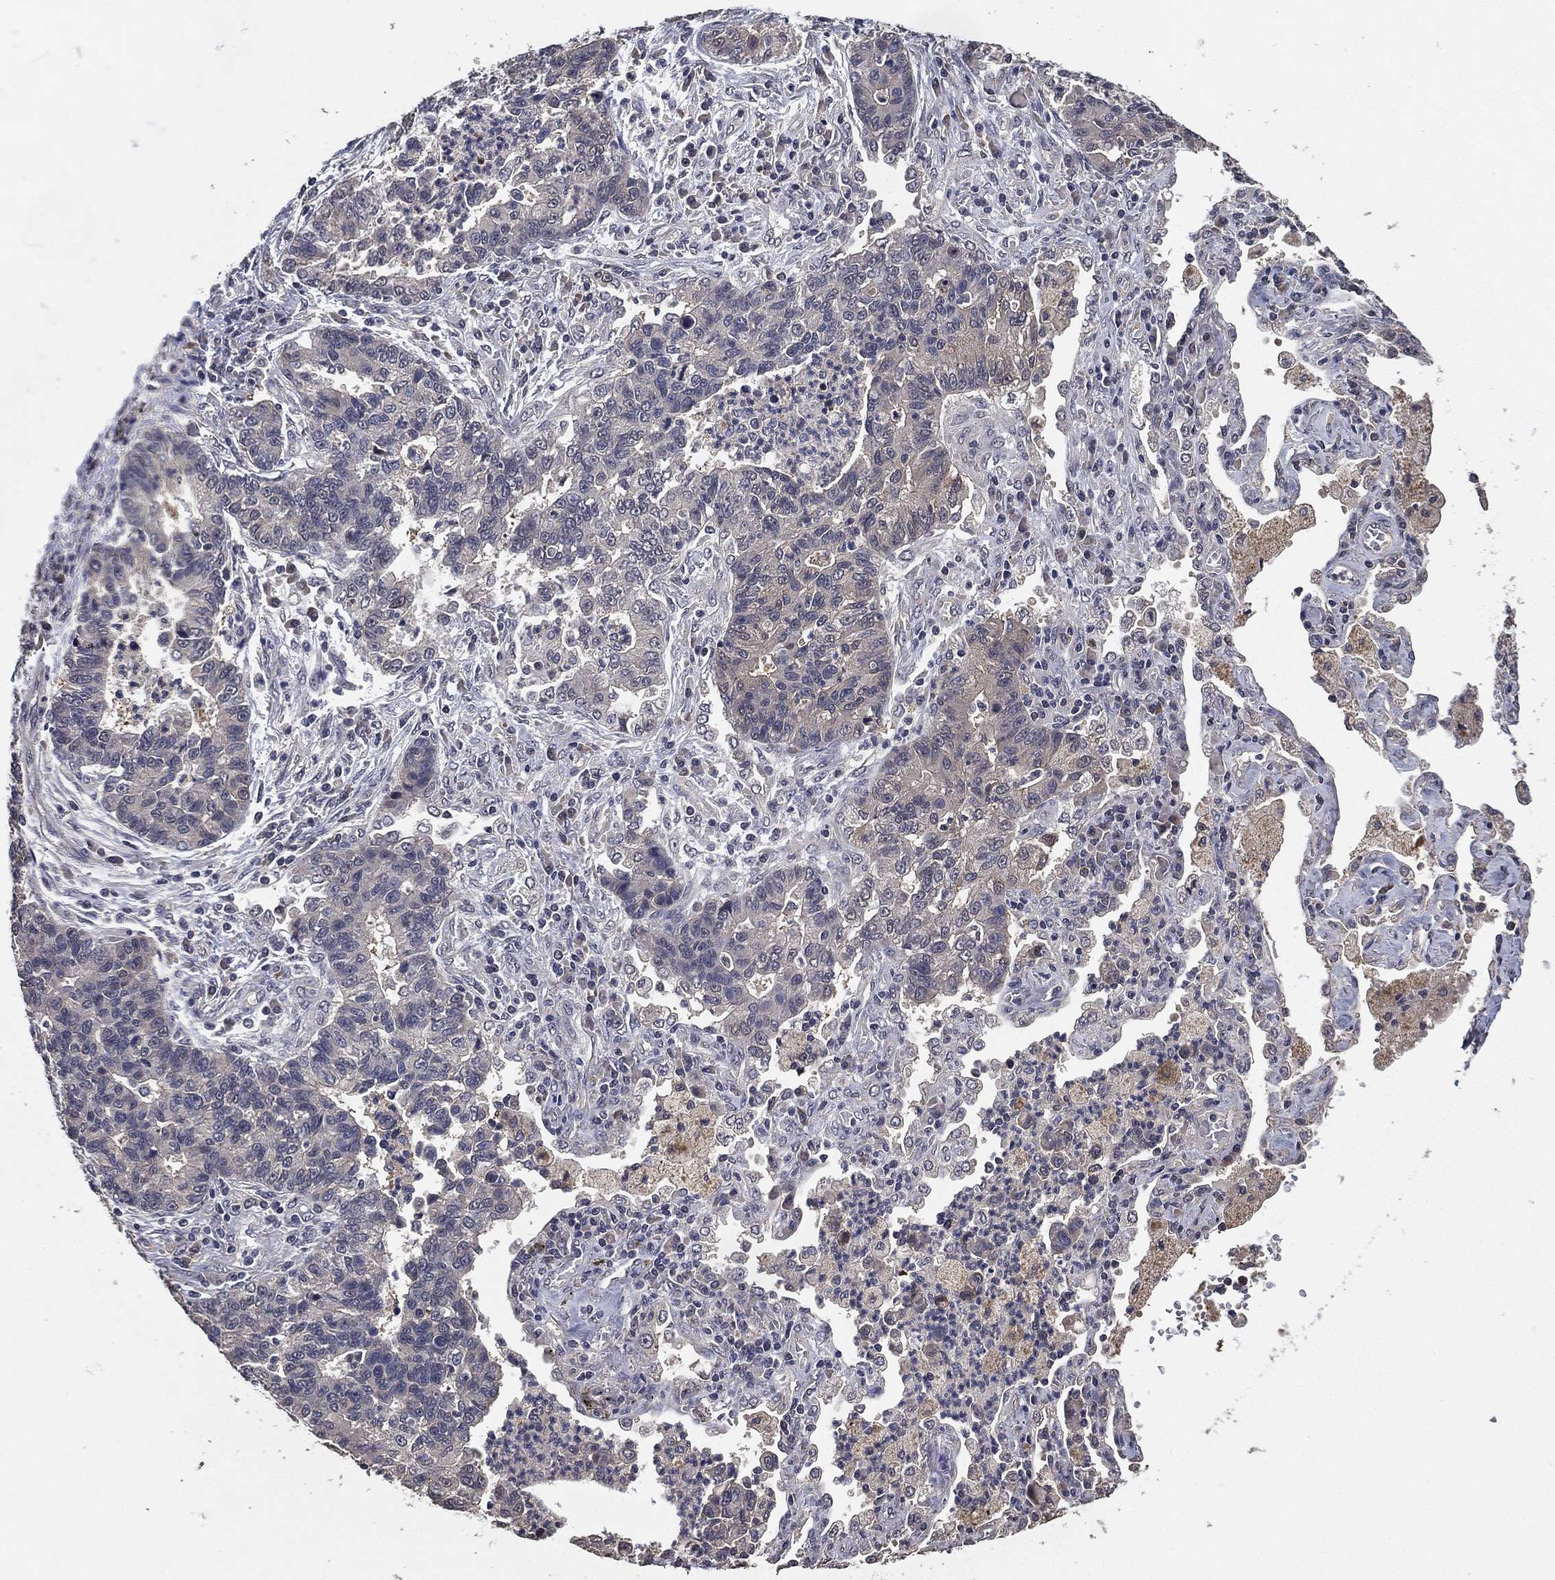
{"staining": {"intensity": "negative", "quantity": "none", "location": "none"}, "tissue": "lung cancer", "cell_type": "Tumor cells", "image_type": "cancer", "snomed": [{"axis": "morphology", "description": "Adenocarcinoma, NOS"}, {"axis": "topography", "description": "Lung"}], "caption": "Protein analysis of lung adenocarcinoma displays no significant positivity in tumor cells.", "gene": "PCNT", "patient": {"sex": "female", "age": 57}}